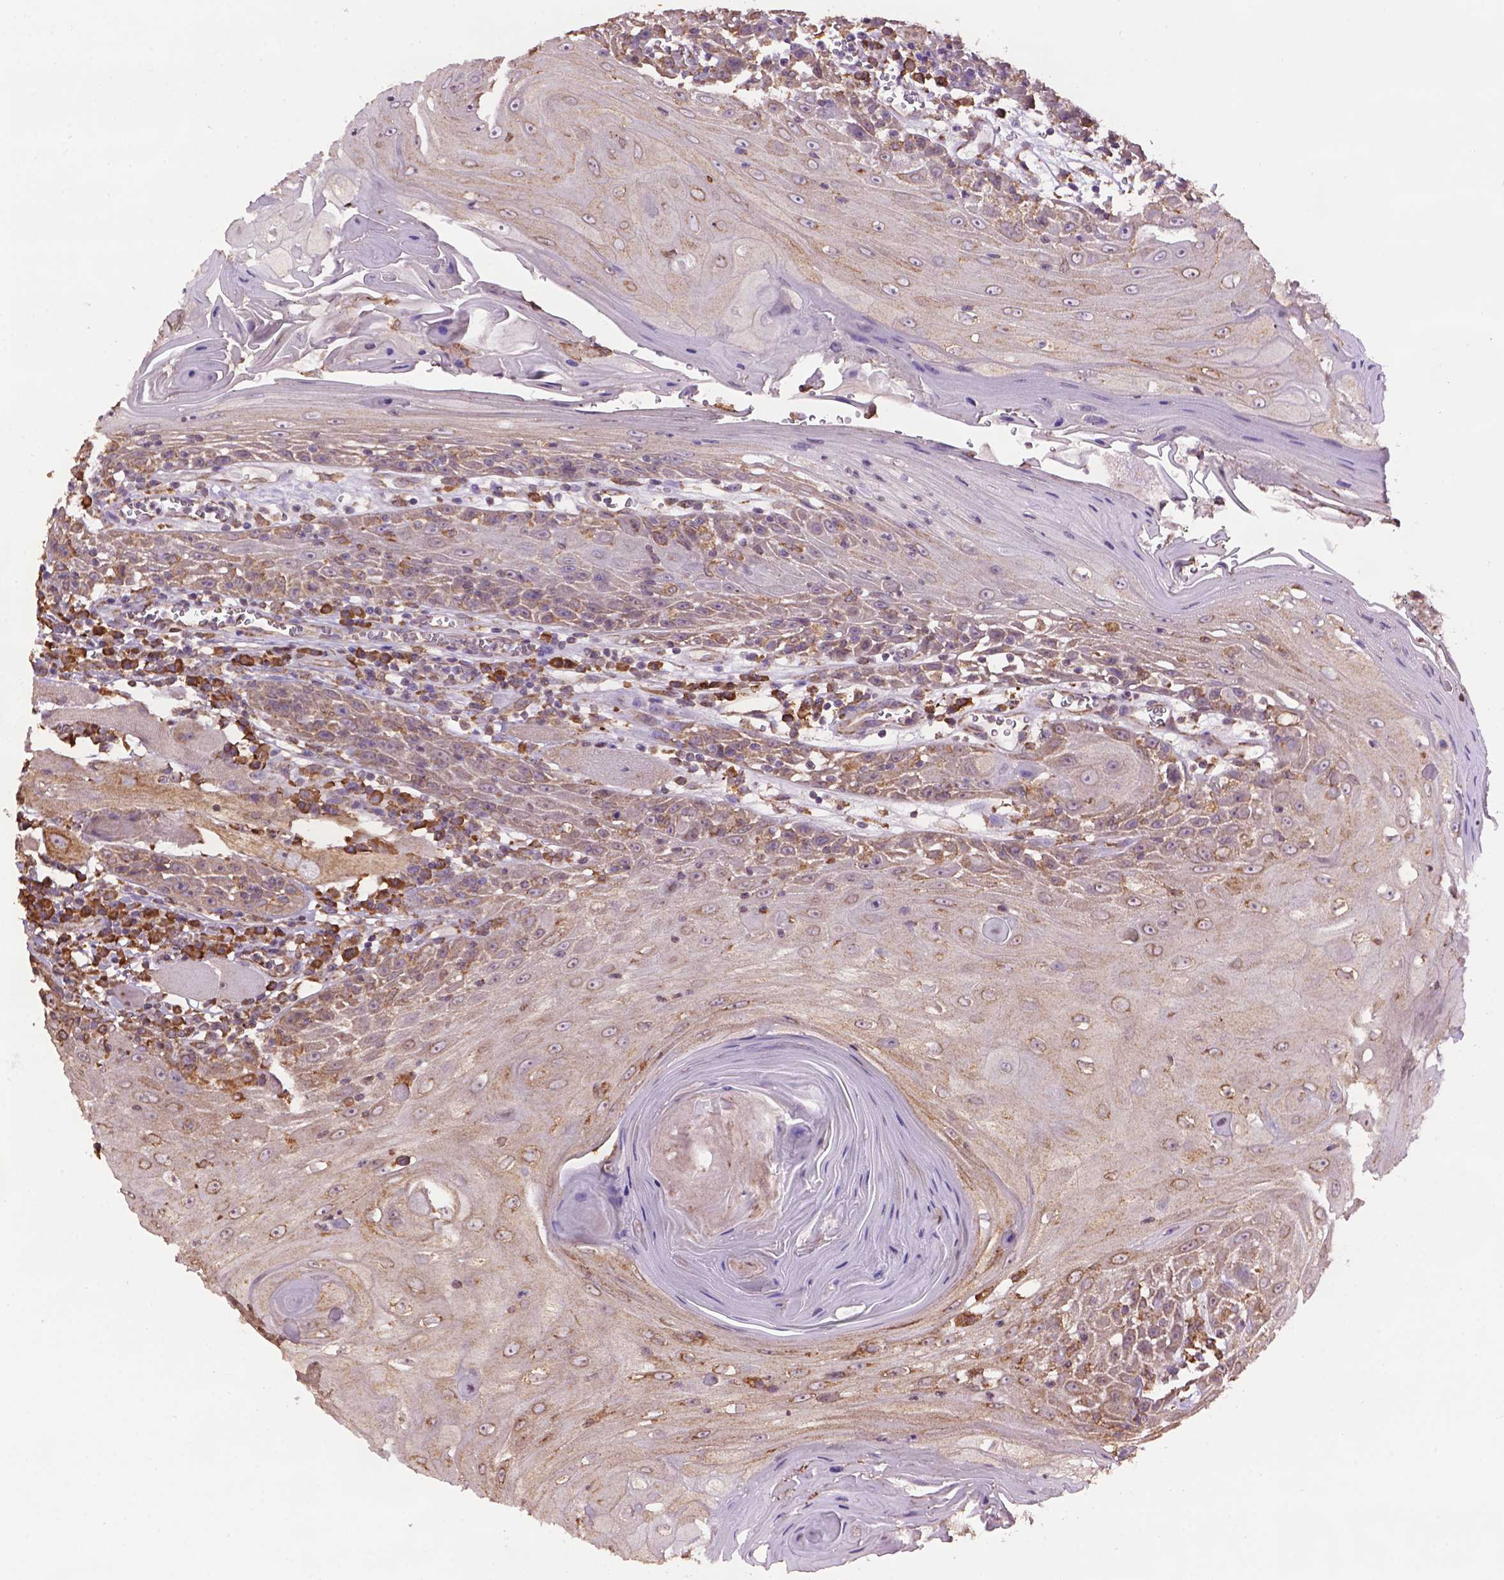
{"staining": {"intensity": "weak", "quantity": "25%-75%", "location": "cytoplasmic/membranous"}, "tissue": "head and neck cancer", "cell_type": "Tumor cells", "image_type": "cancer", "snomed": [{"axis": "morphology", "description": "Normal tissue, NOS"}, {"axis": "morphology", "description": "Squamous cell carcinoma, NOS"}, {"axis": "topography", "description": "Oral tissue"}, {"axis": "topography", "description": "Head-Neck"}], "caption": "Immunohistochemistry (IHC) photomicrograph of human head and neck cancer stained for a protein (brown), which shows low levels of weak cytoplasmic/membranous positivity in approximately 25%-75% of tumor cells.", "gene": "PPP2R5E", "patient": {"sex": "male", "age": 52}}